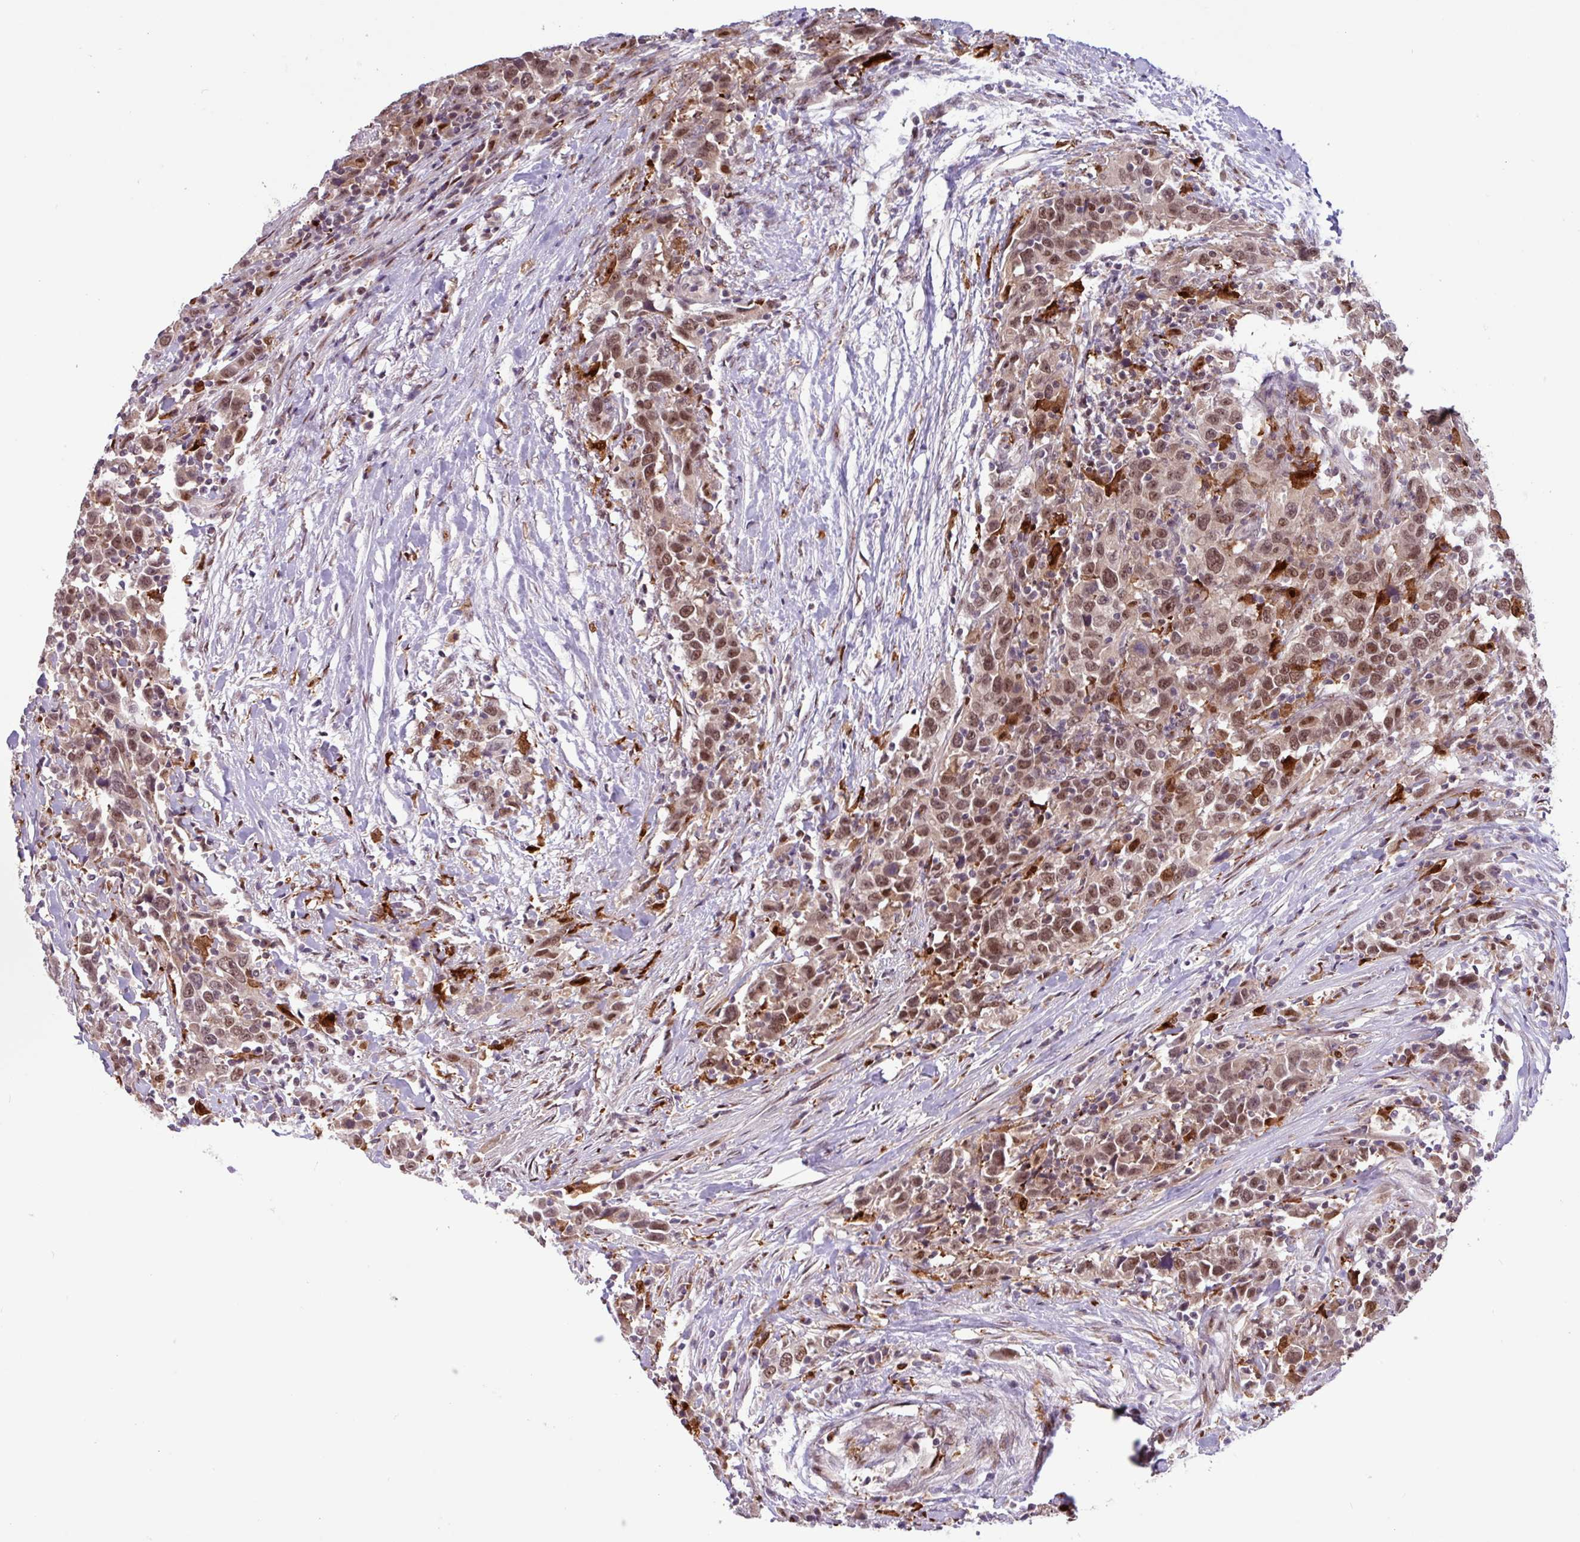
{"staining": {"intensity": "moderate", "quantity": ">75%", "location": "nuclear"}, "tissue": "urothelial cancer", "cell_type": "Tumor cells", "image_type": "cancer", "snomed": [{"axis": "morphology", "description": "Urothelial carcinoma, High grade"}, {"axis": "topography", "description": "Urinary bladder"}], "caption": "A medium amount of moderate nuclear staining is appreciated in approximately >75% of tumor cells in urothelial cancer tissue. (IHC, brightfield microscopy, high magnification).", "gene": "BRD3", "patient": {"sex": "male", "age": 61}}